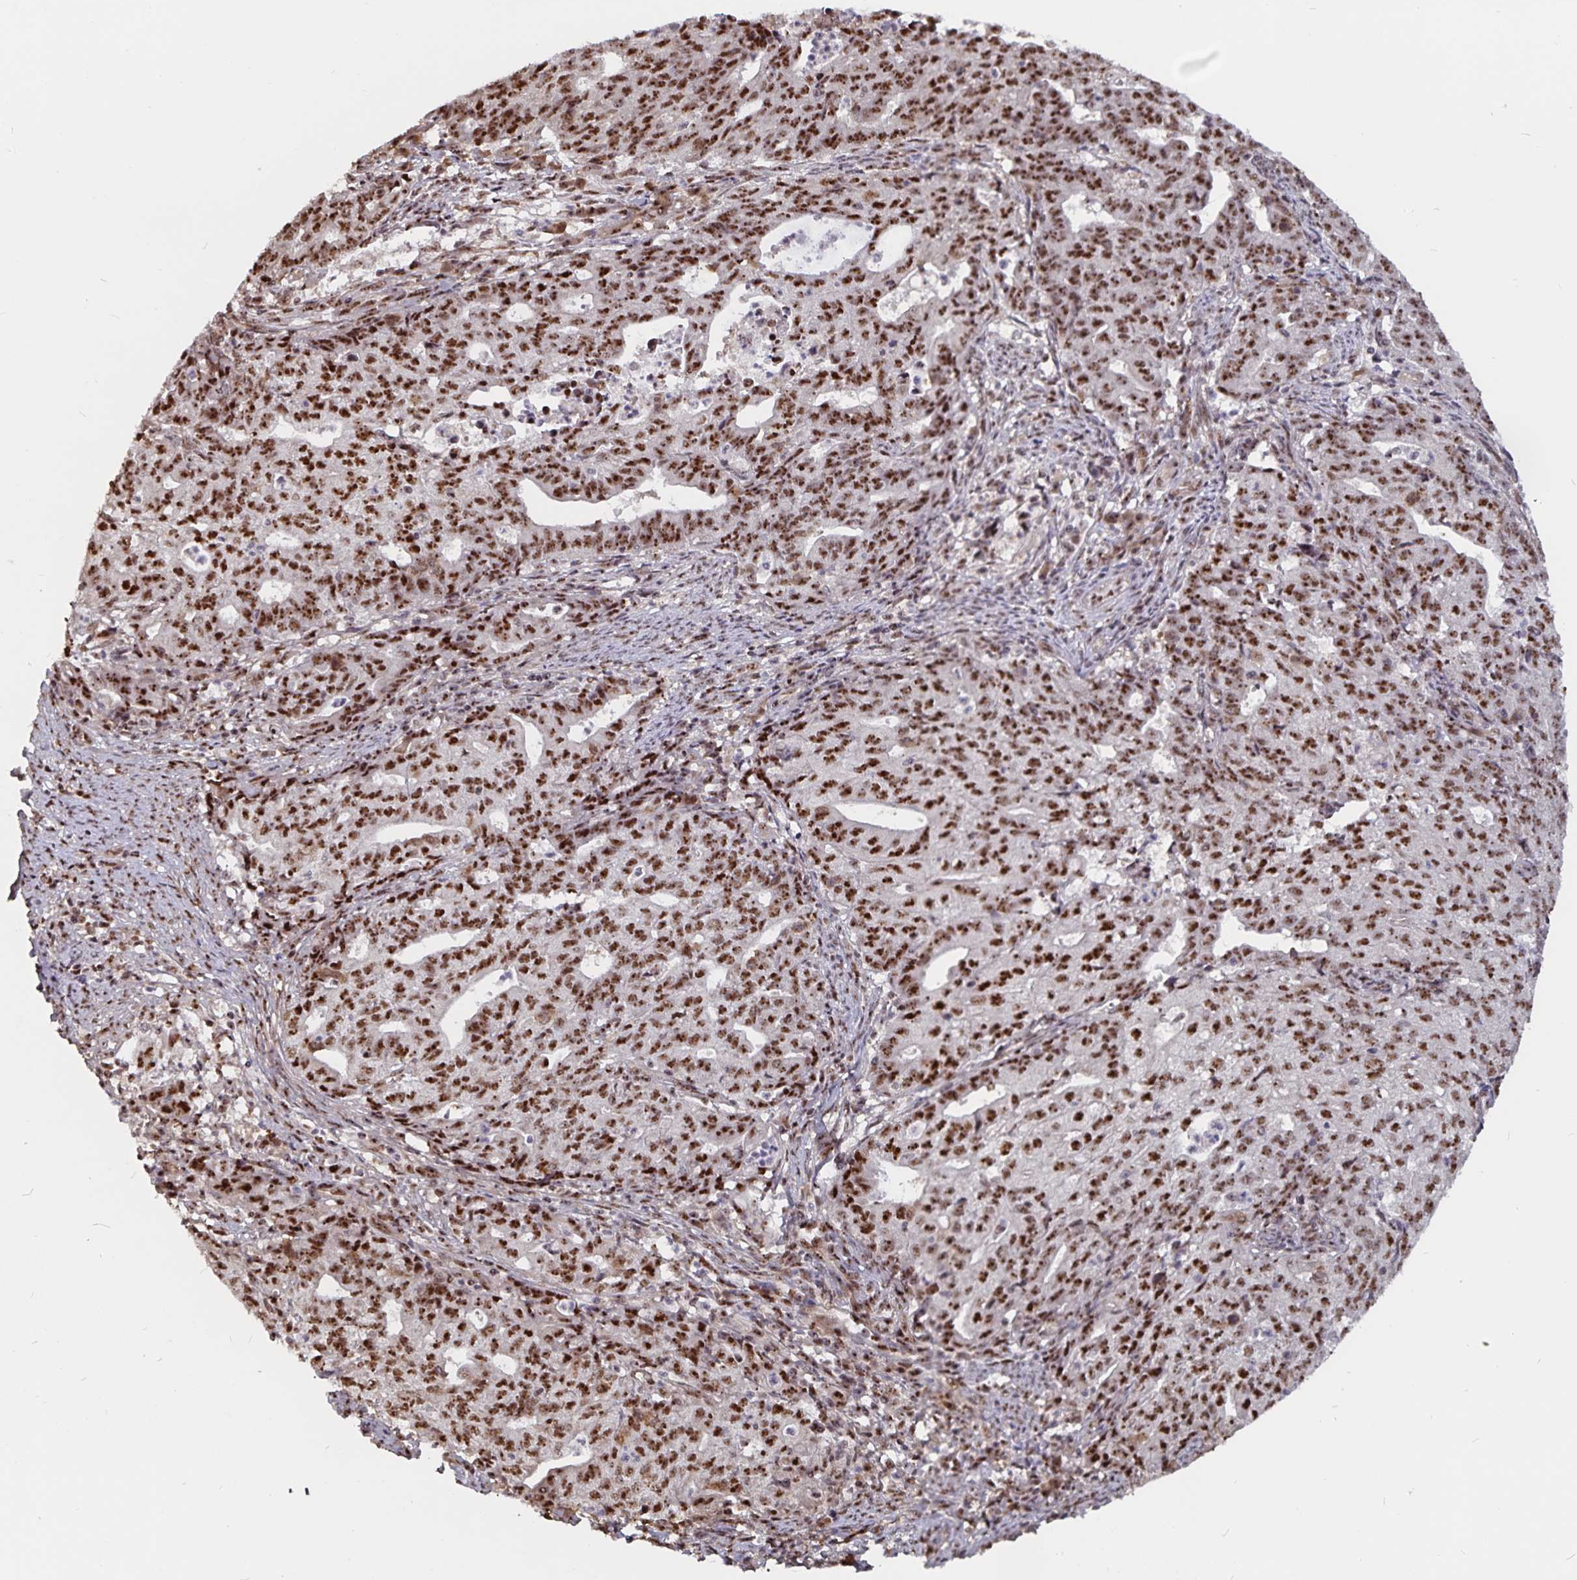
{"staining": {"intensity": "strong", "quantity": ">75%", "location": "nuclear"}, "tissue": "endometrial cancer", "cell_type": "Tumor cells", "image_type": "cancer", "snomed": [{"axis": "morphology", "description": "Adenocarcinoma, NOS"}, {"axis": "topography", "description": "Endometrium"}], "caption": "Immunohistochemical staining of endometrial adenocarcinoma reveals high levels of strong nuclear positivity in about >75% of tumor cells.", "gene": "LAS1L", "patient": {"sex": "female", "age": 82}}